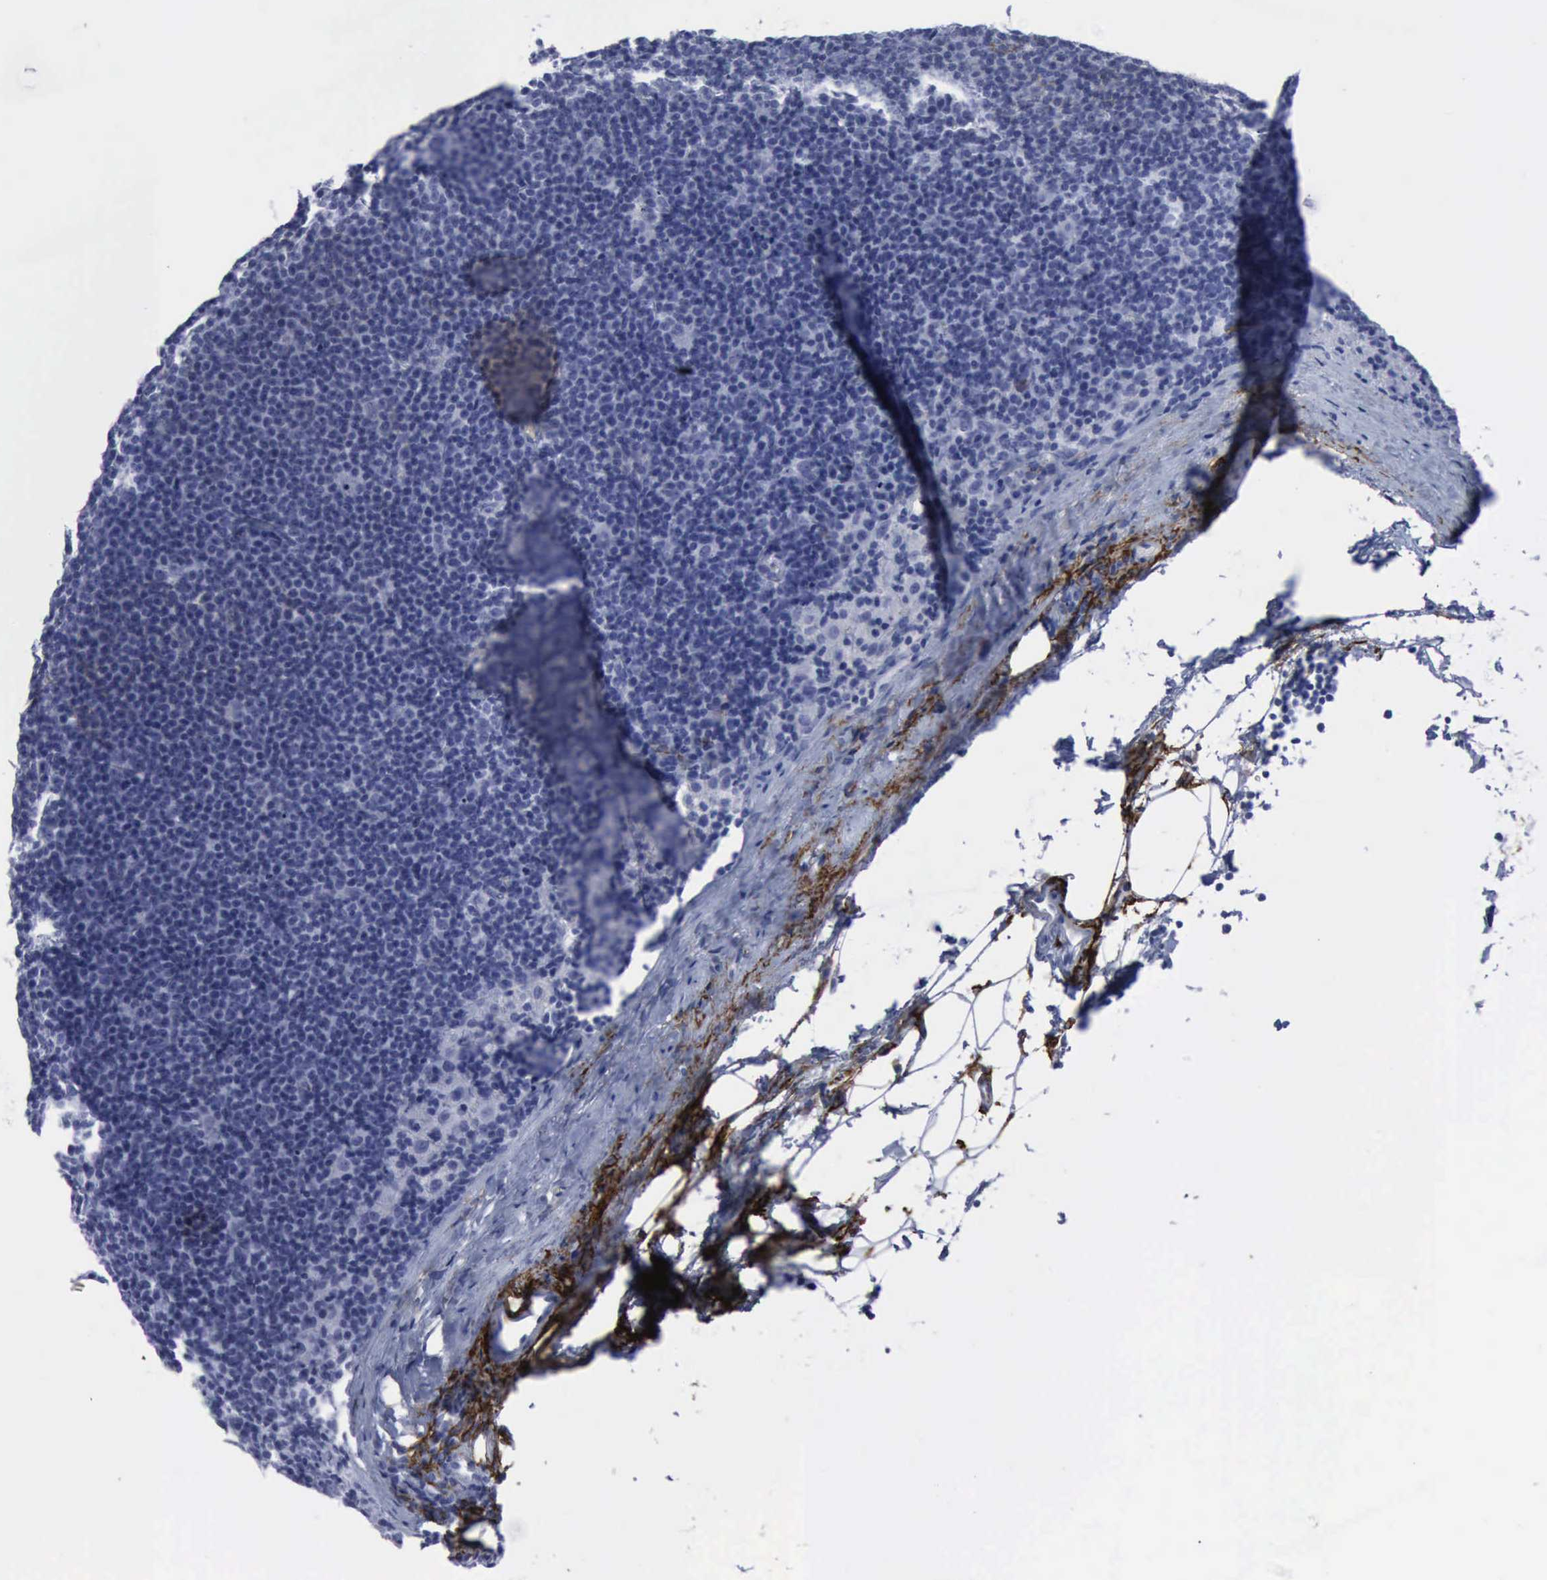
{"staining": {"intensity": "negative", "quantity": "none", "location": "none"}, "tissue": "lymphoma", "cell_type": "Tumor cells", "image_type": "cancer", "snomed": [{"axis": "morphology", "description": "Malignant lymphoma, non-Hodgkin's type, Low grade"}, {"axis": "topography", "description": "Lymph node"}], "caption": "There is no significant staining in tumor cells of low-grade malignant lymphoma, non-Hodgkin's type. (DAB (3,3'-diaminobenzidine) immunohistochemistry with hematoxylin counter stain).", "gene": "NGFR", "patient": {"sex": "male", "age": 65}}